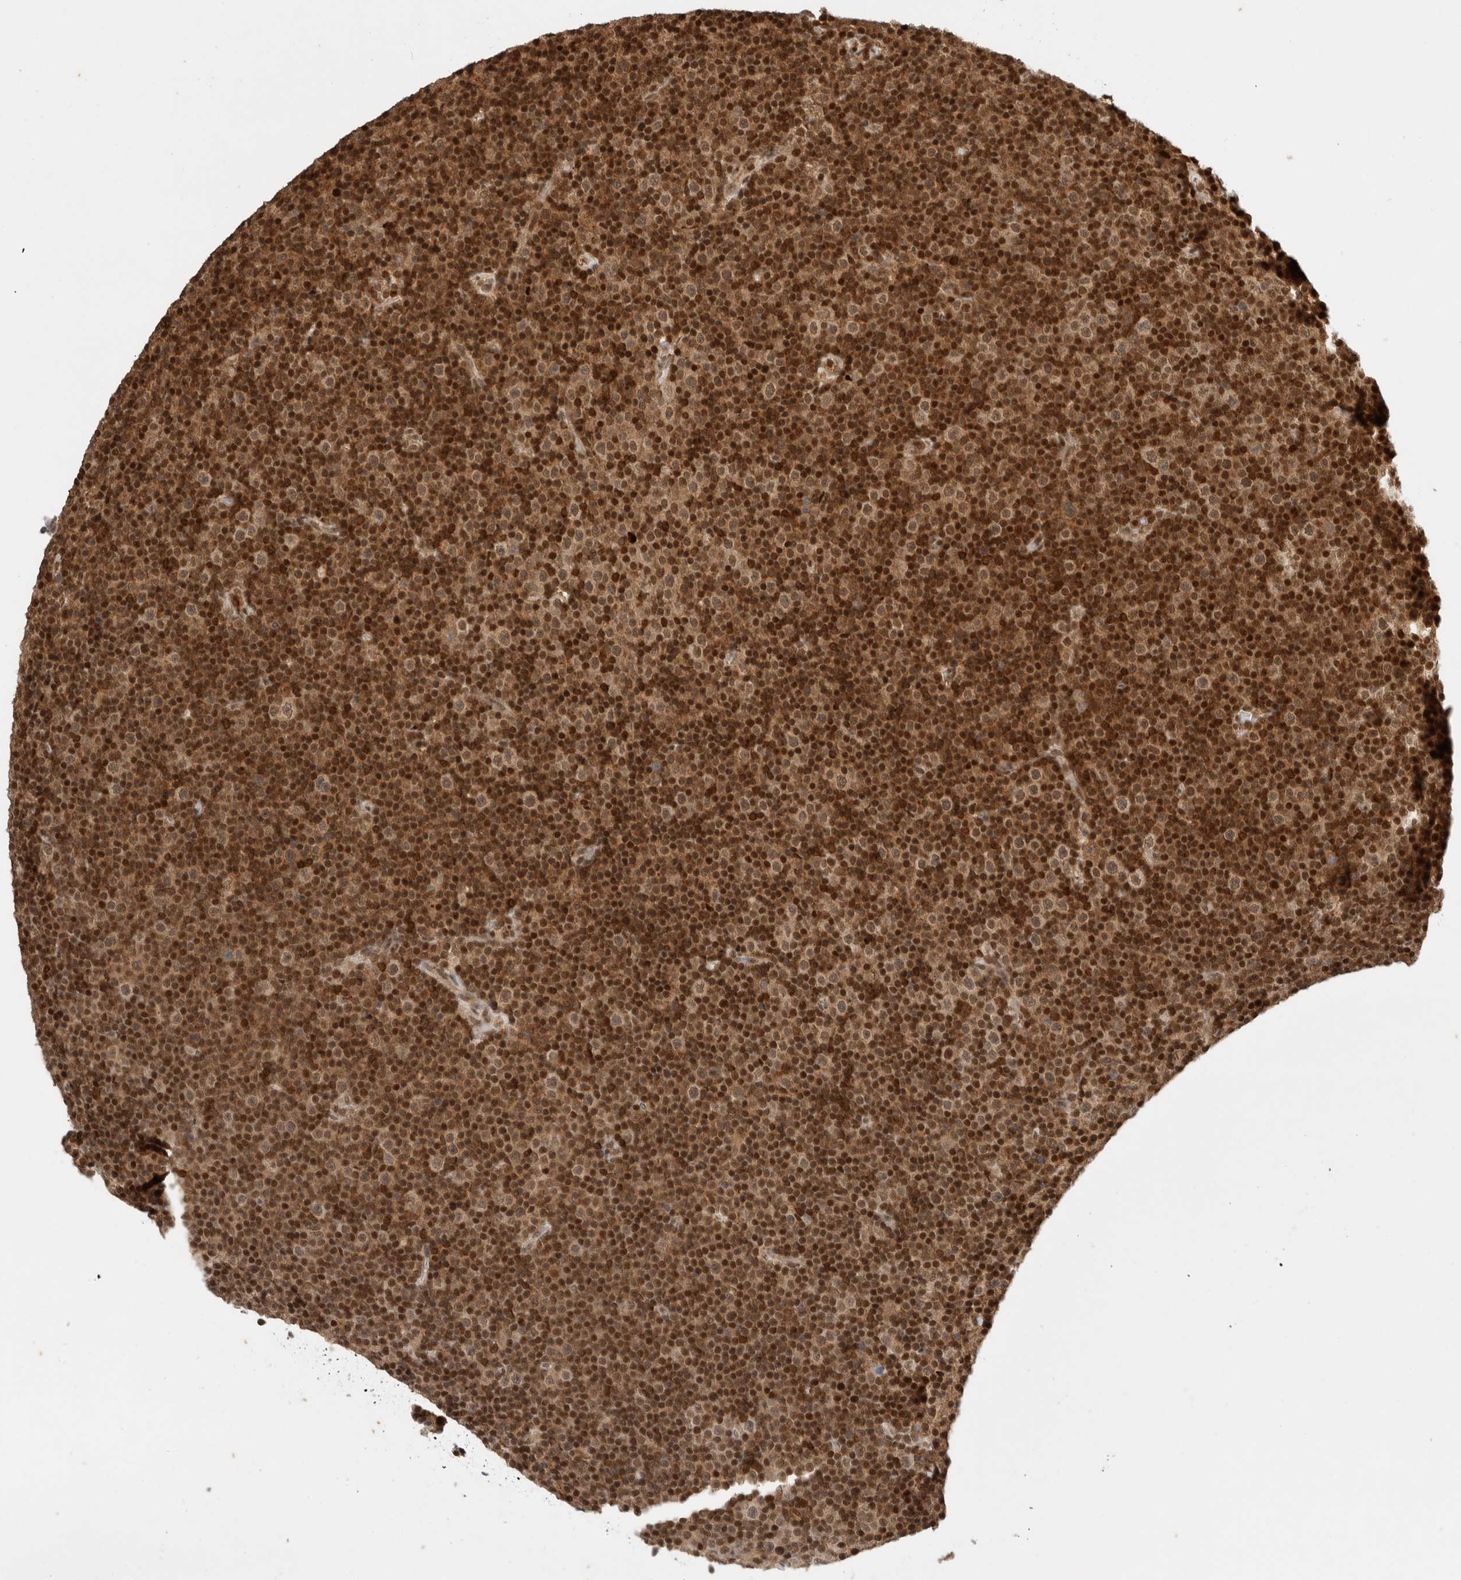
{"staining": {"intensity": "weak", "quantity": ">75%", "location": "nuclear"}, "tissue": "lymphoma", "cell_type": "Tumor cells", "image_type": "cancer", "snomed": [{"axis": "morphology", "description": "Malignant lymphoma, non-Hodgkin's type, Low grade"}, {"axis": "topography", "description": "Lymph node"}], "caption": "This image displays lymphoma stained with immunohistochemistry (IHC) to label a protein in brown. The nuclear of tumor cells show weak positivity for the protein. Nuclei are counter-stained blue.", "gene": "SNRNP40", "patient": {"sex": "female", "age": 67}}